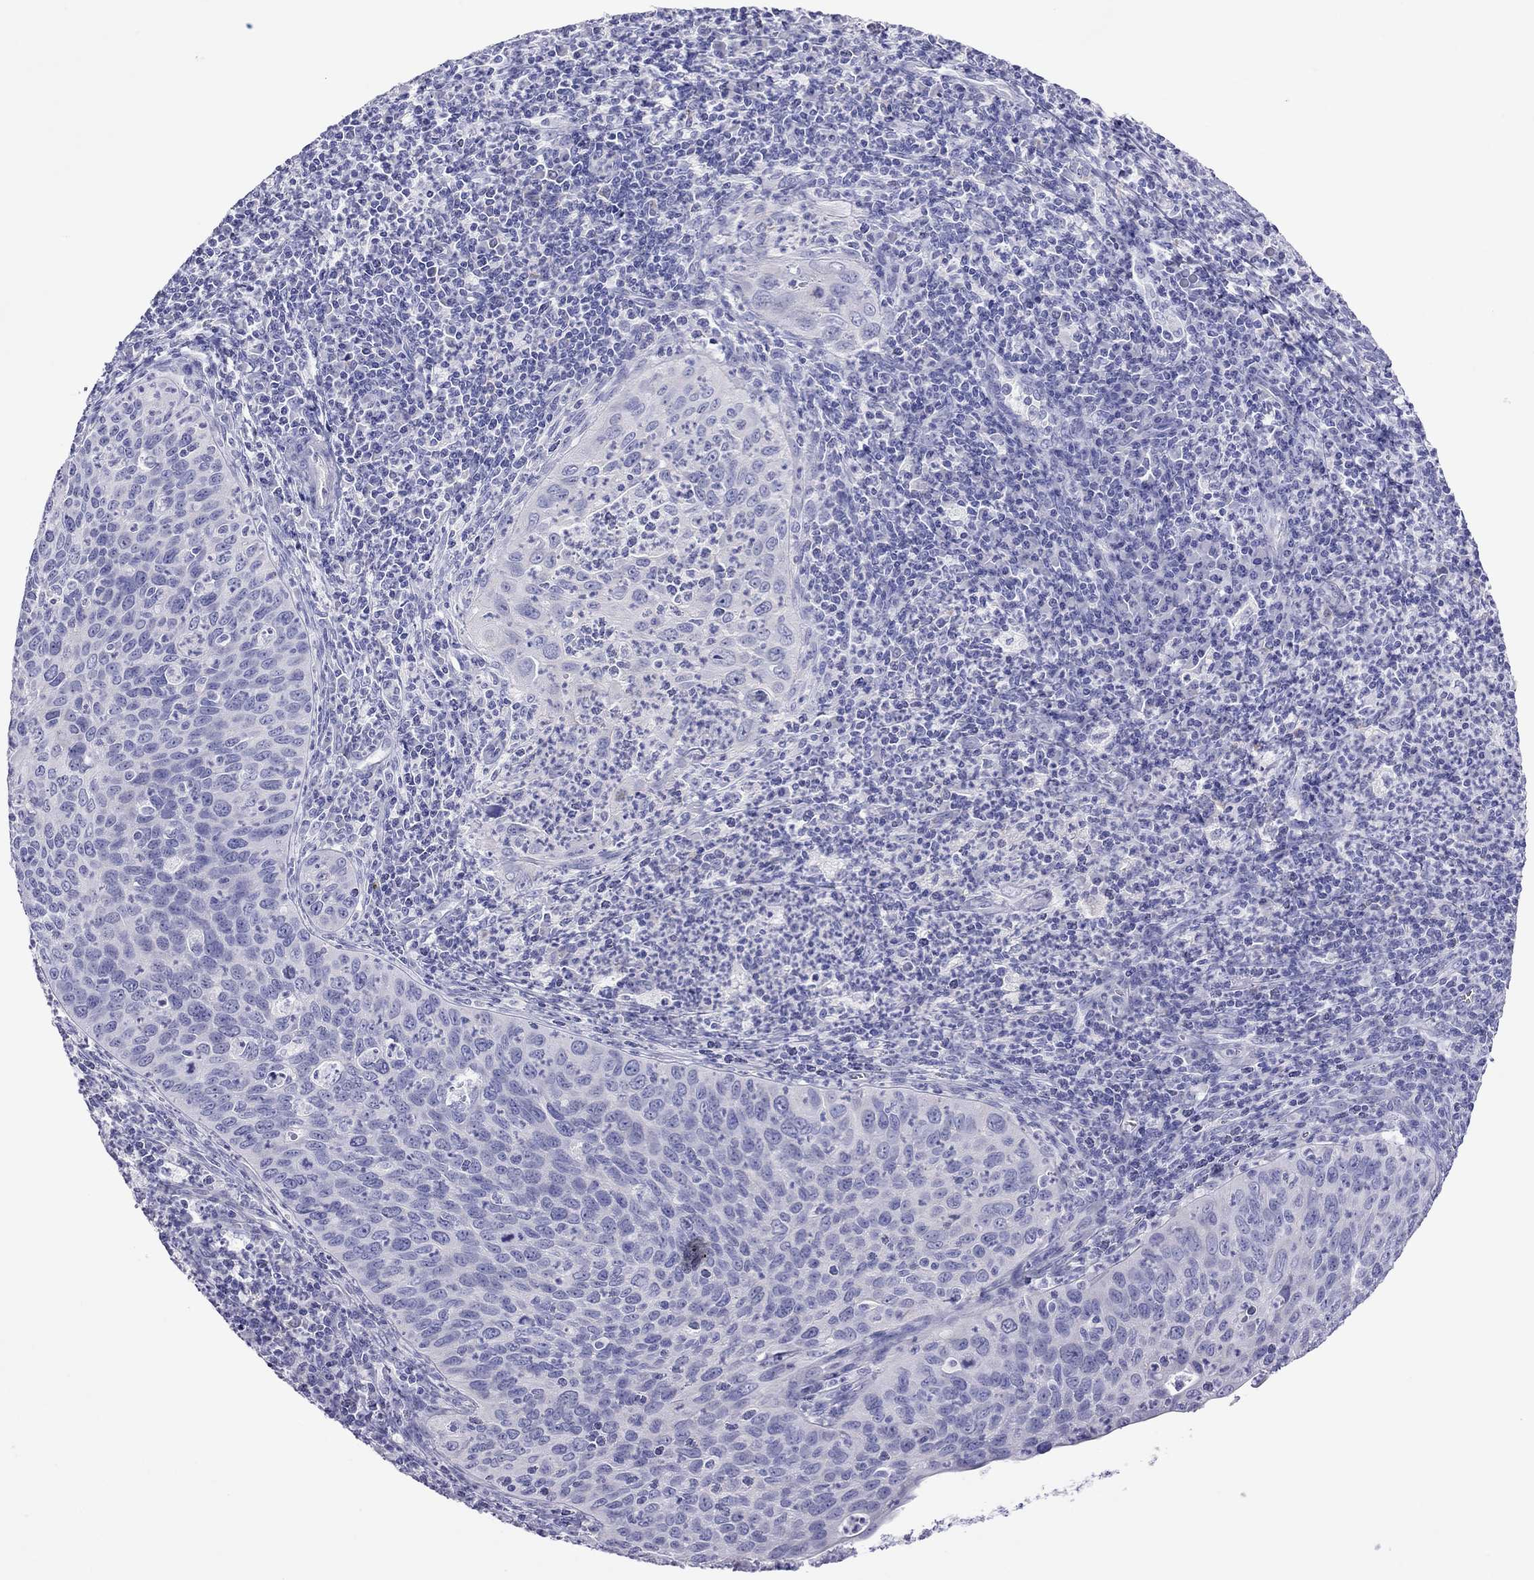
{"staining": {"intensity": "negative", "quantity": "none", "location": "none"}, "tissue": "cervical cancer", "cell_type": "Tumor cells", "image_type": "cancer", "snomed": [{"axis": "morphology", "description": "Squamous cell carcinoma, NOS"}, {"axis": "topography", "description": "Cervix"}], "caption": "Cervical cancer was stained to show a protein in brown. There is no significant staining in tumor cells. Brightfield microscopy of immunohistochemistry stained with DAB (3,3'-diaminobenzidine) (brown) and hematoxylin (blue), captured at high magnification.", "gene": "PCDHA6", "patient": {"sex": "female", "age": 26}}